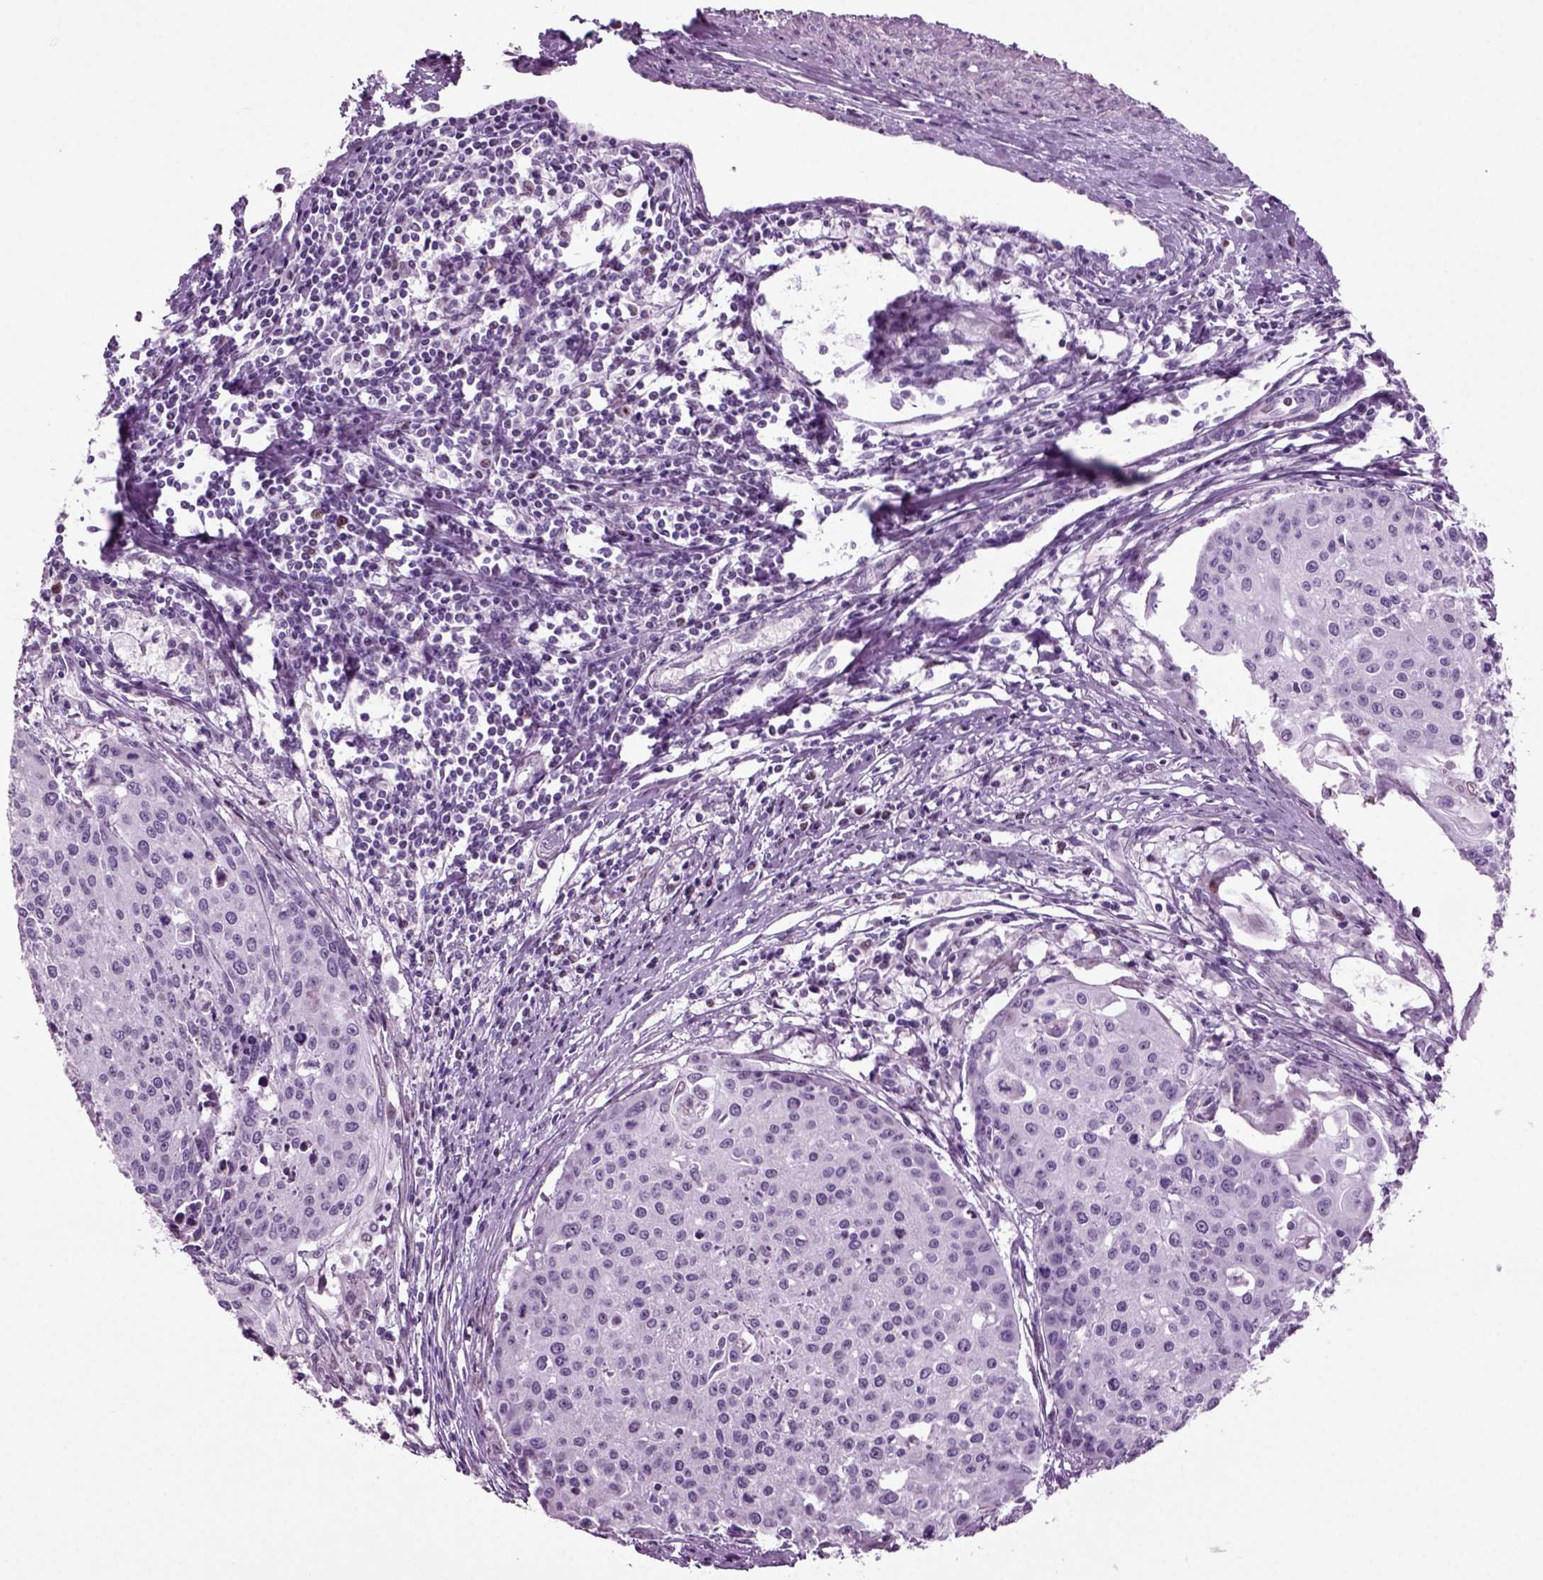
{"staining": {"intensity": "negative", "quantity": "none", "location": "none"}, "tissue": "cervical cancer", "cell_type": "Tumor cells", "image_type": "cancer", "snomed": [{"axis": "morphology", "description": "Squamous cell carcinoma, NOS"}, {"axis": "topography", "description": "Cervix"}], "caption": "Immunohistochemistry of cervical cancer (squamous cell carcinoma) exhibits no expression in tumor cells.", "gene": "ARID3A", "patient": {"sex": "female", "age": 38}}